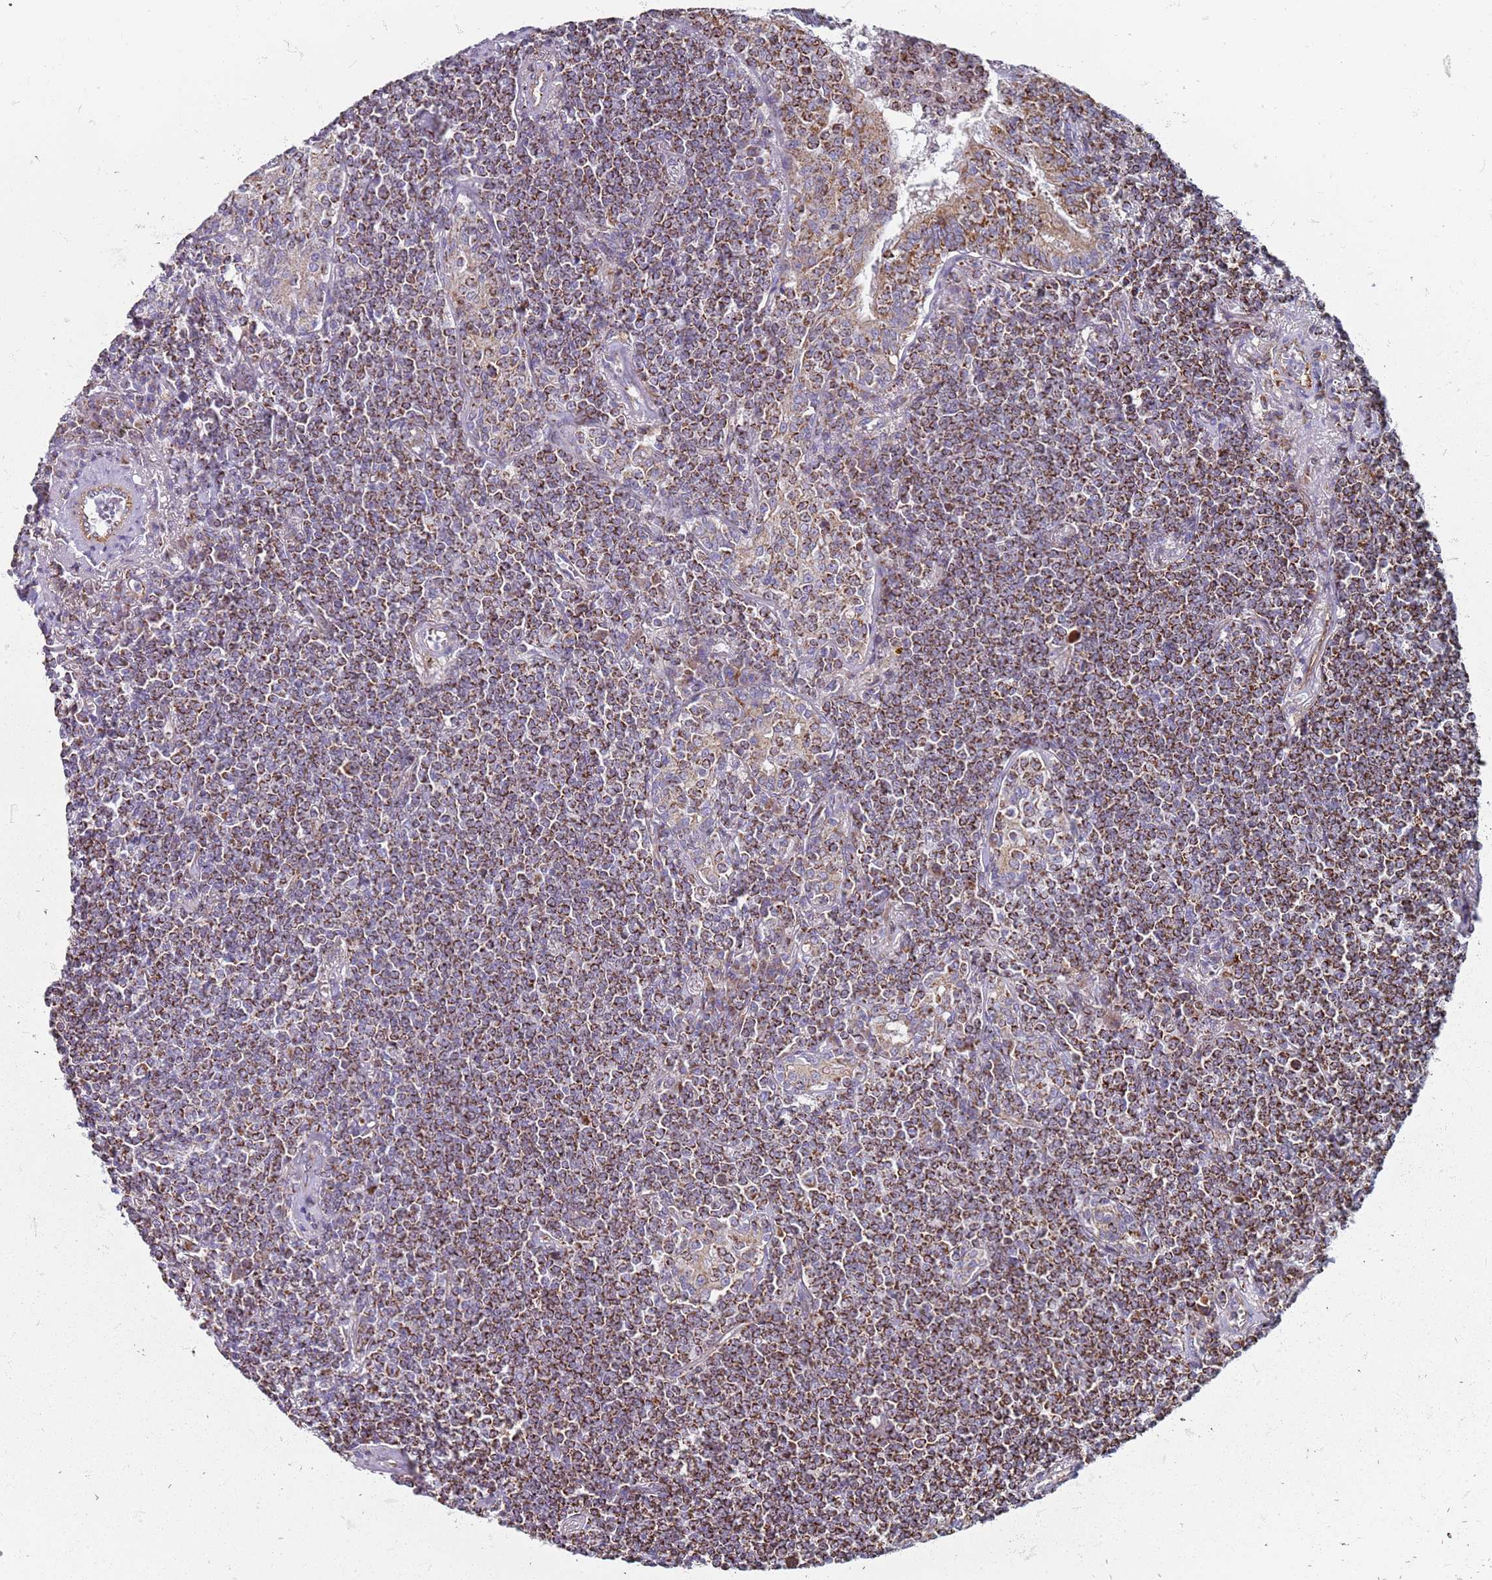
{"staining": {"intensity": "moderate", "quantity": ">75%", "location": "cytoplasmic/membranous"}, "tissue": "lymphoma", "cell_type": "Tumor cells", "image_type": "cancer", "snomed": [{"axis": "morphology", "description": "Malignant lymphoma, non-Hodgkin's type, Low grade"}, {"axis": "topography", "description": "Lung"}], "caption": "Malignant lymphoma, non-Hodgkin's type (low-grade) stained with a protein marker demonstrates moderate staining in tumor cells.", "gene": "ALS2", "patient": {"sex": "female", "age": 71}}